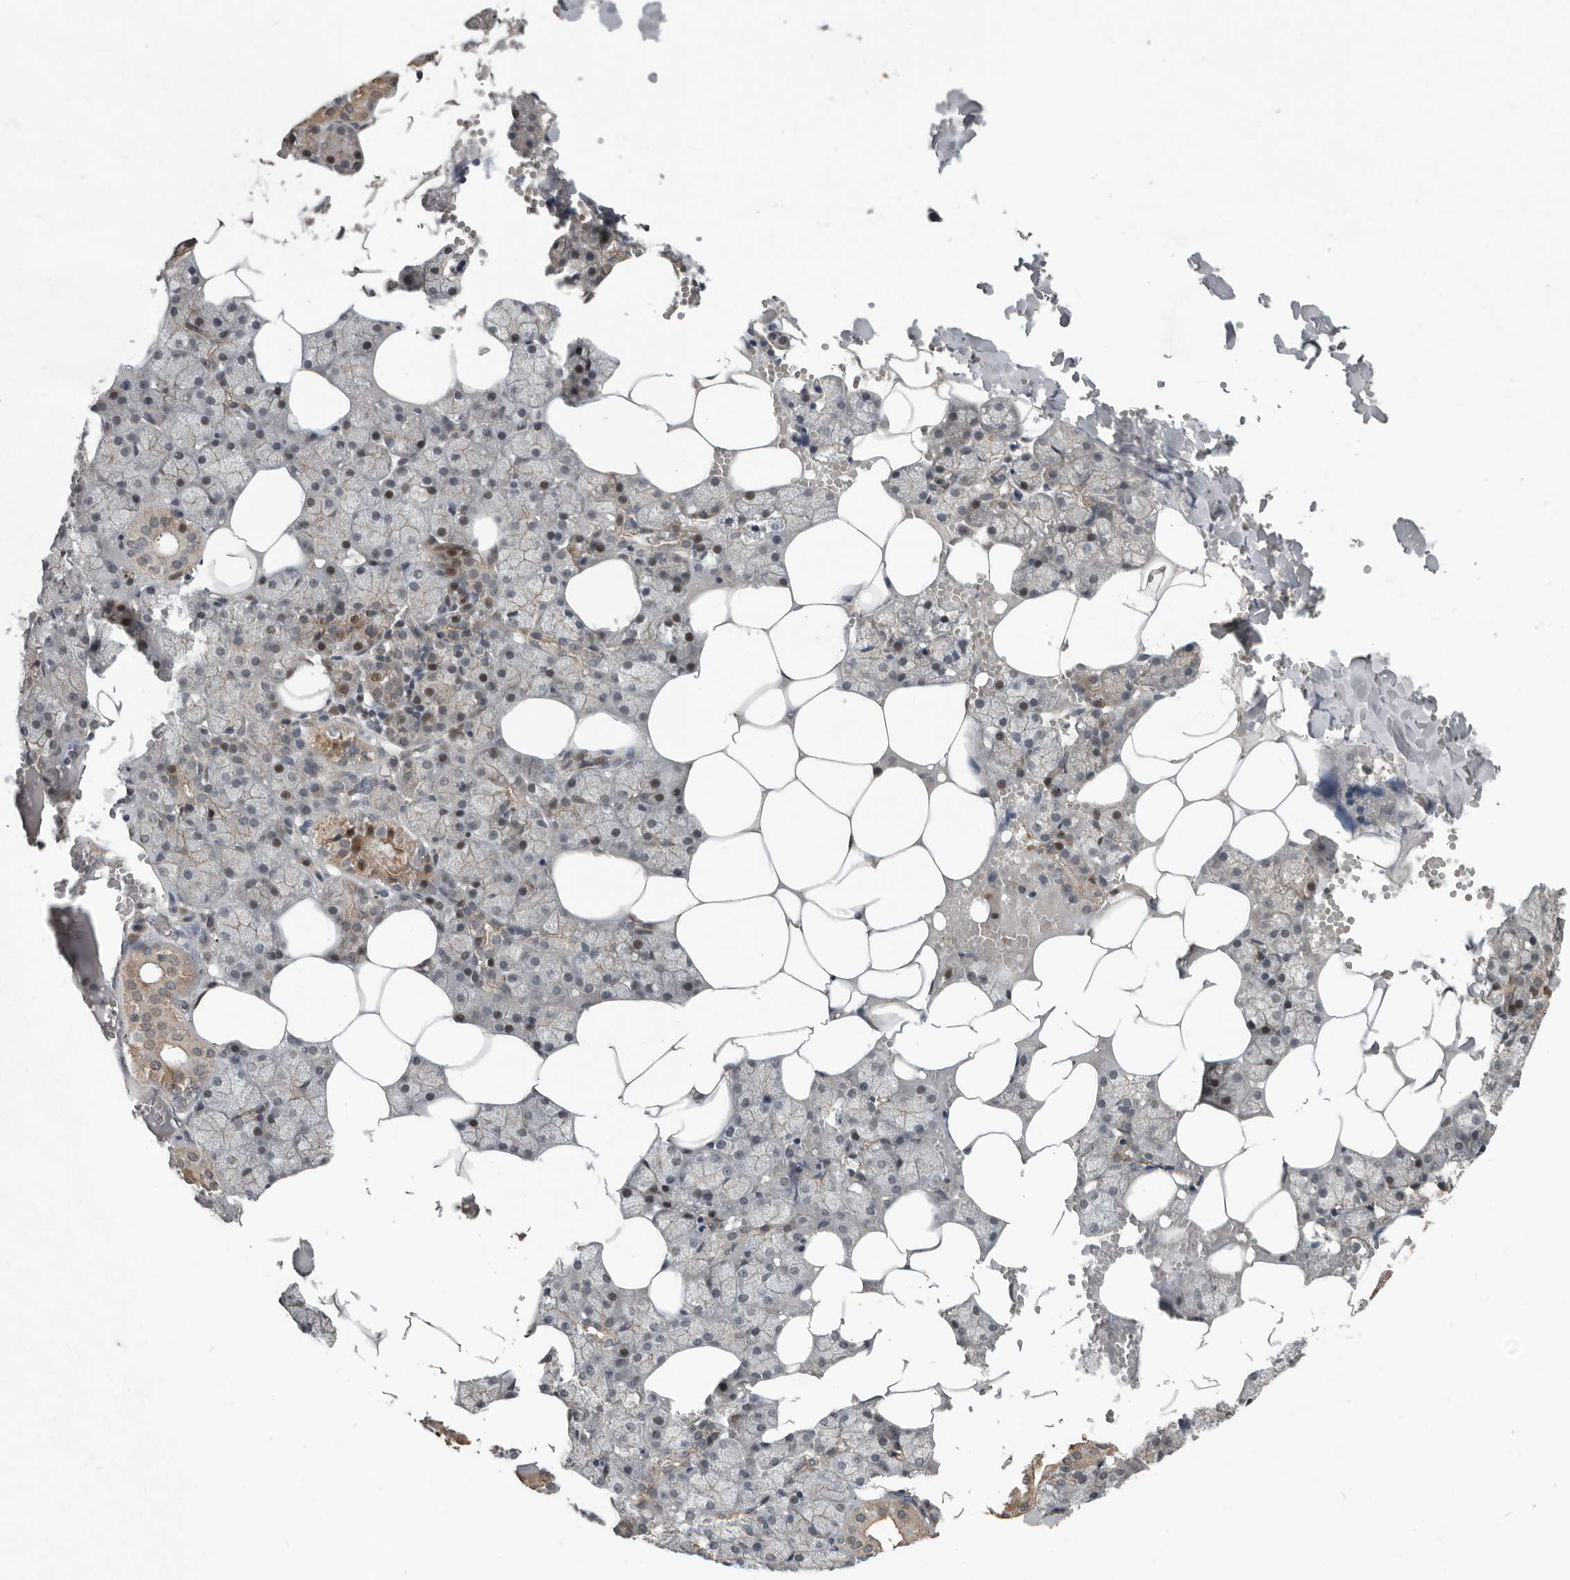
{"staining": {"intensity": "moderate", "quantity": "25%-75%", "location": "cytoplasmic/membranous,nuclear"}, "tissue": "salivary gland", "cell_type": "Glandular cells", "image_type": "normal", "snomed": [{"axis": "morphology", "description": "Normal tissue, NOS"}, {"axis": "topography", "description": "Salivary gland"}], "caption": "Immunohistochemical staining of normal human salivary gland reveals moderate cytoplasmic/membranous,nuclear protein positivity in about 25%-75% of glandular cells.", "gene": "YOD1", "patient": {"sex": "male", "age": 62}}